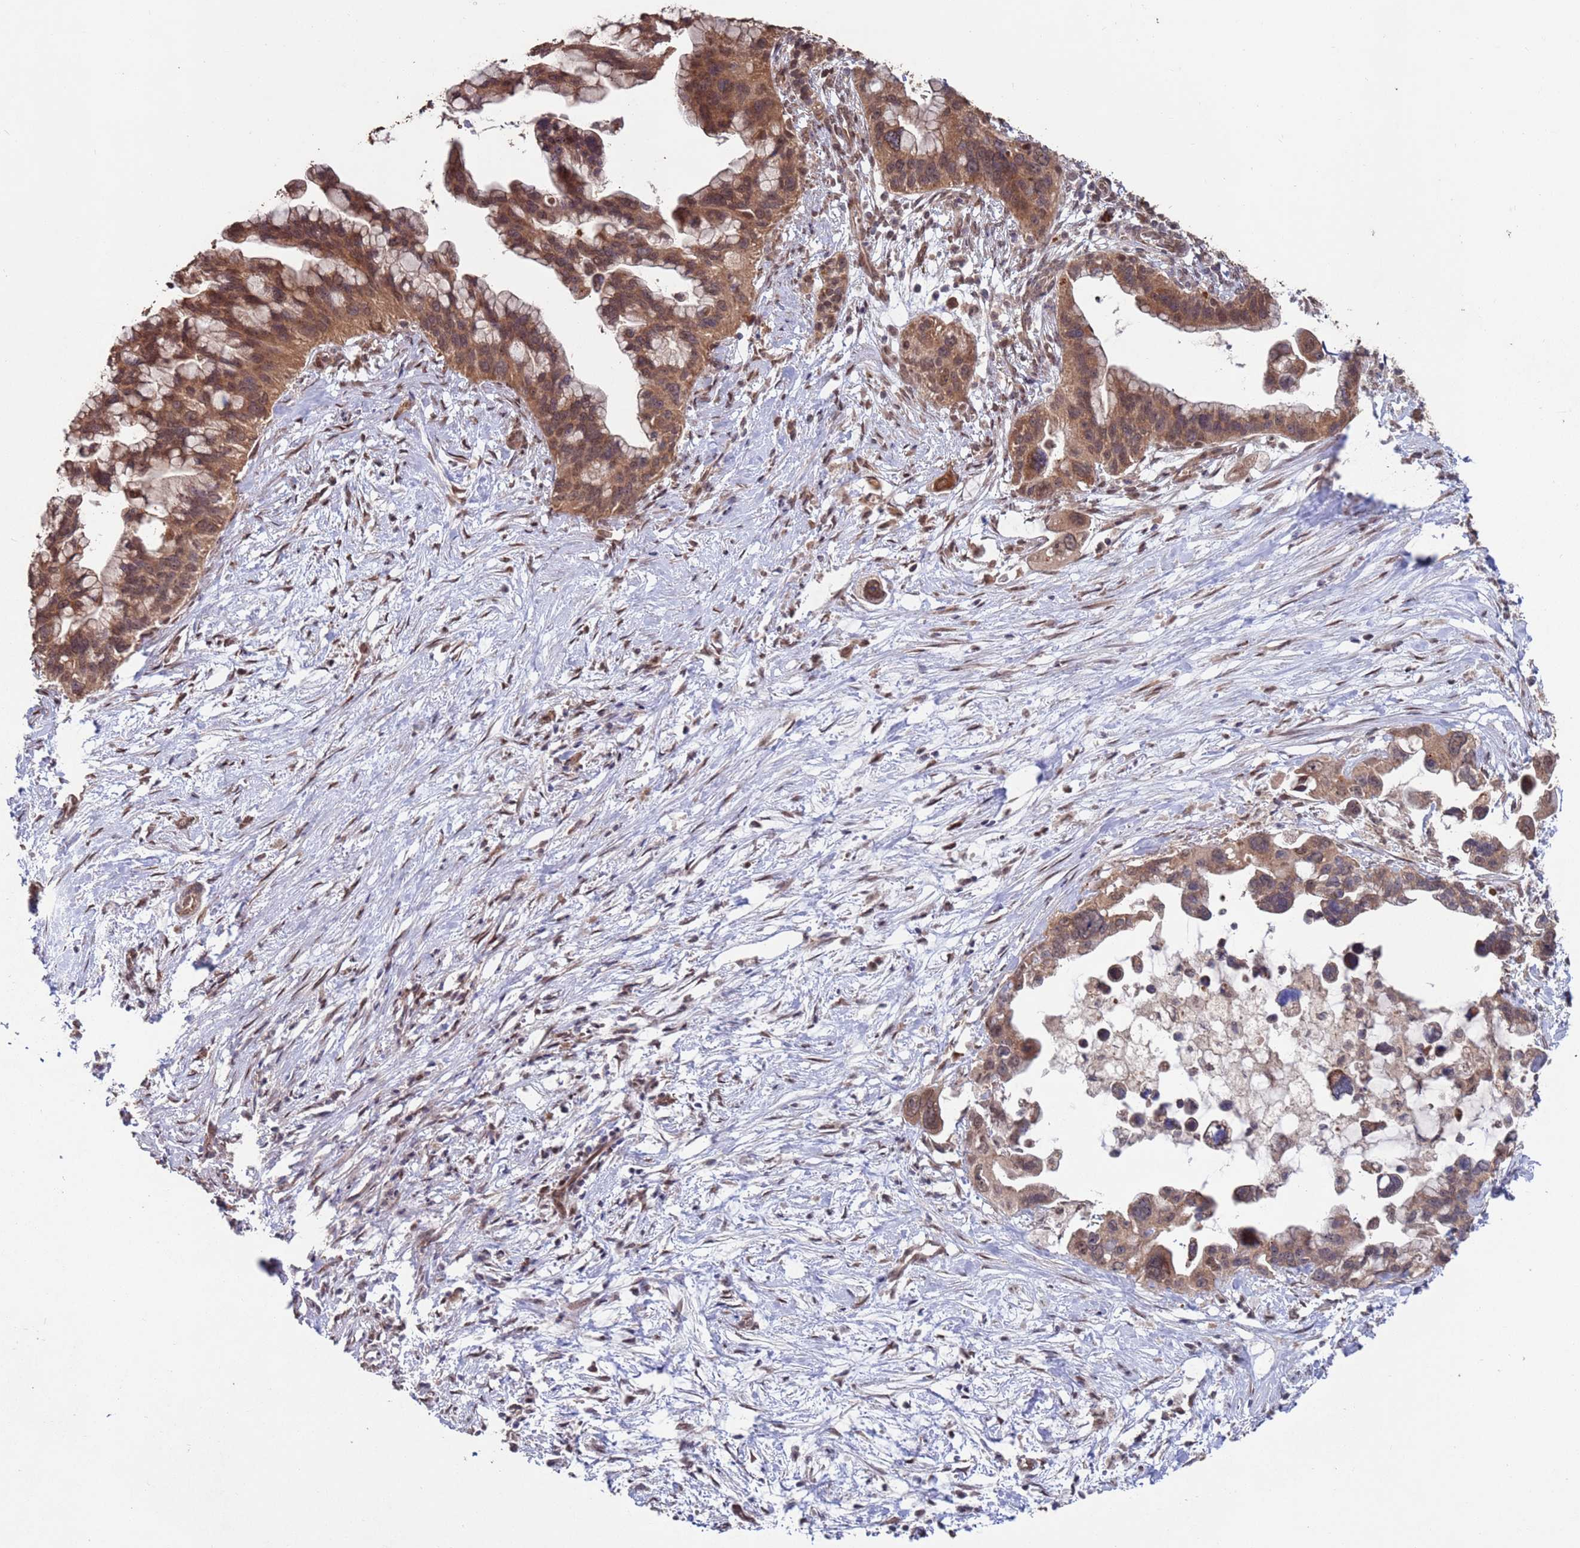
{"staining": {"intensity": "moderate", "quantity": ">75%", "location": "cytoplasmic/membranous"}, "tissue": "pancreatic cancer", "cell_type": "Tumor cells", "image_type": "cancer", "snomed": [{"axis": "morphology", "description": "Adenocarcinoma, NOS"}, {"axis": "topography", "description": "Pancreas"}], "caption": "A medium amount of moderate cytoplasmic/membranous staining is identified in about >75% of tumor cells in pancreatic adenocarcinoma tissue.", "gene": "PRR7", "patient": {"sex": "female", "age": 83}}